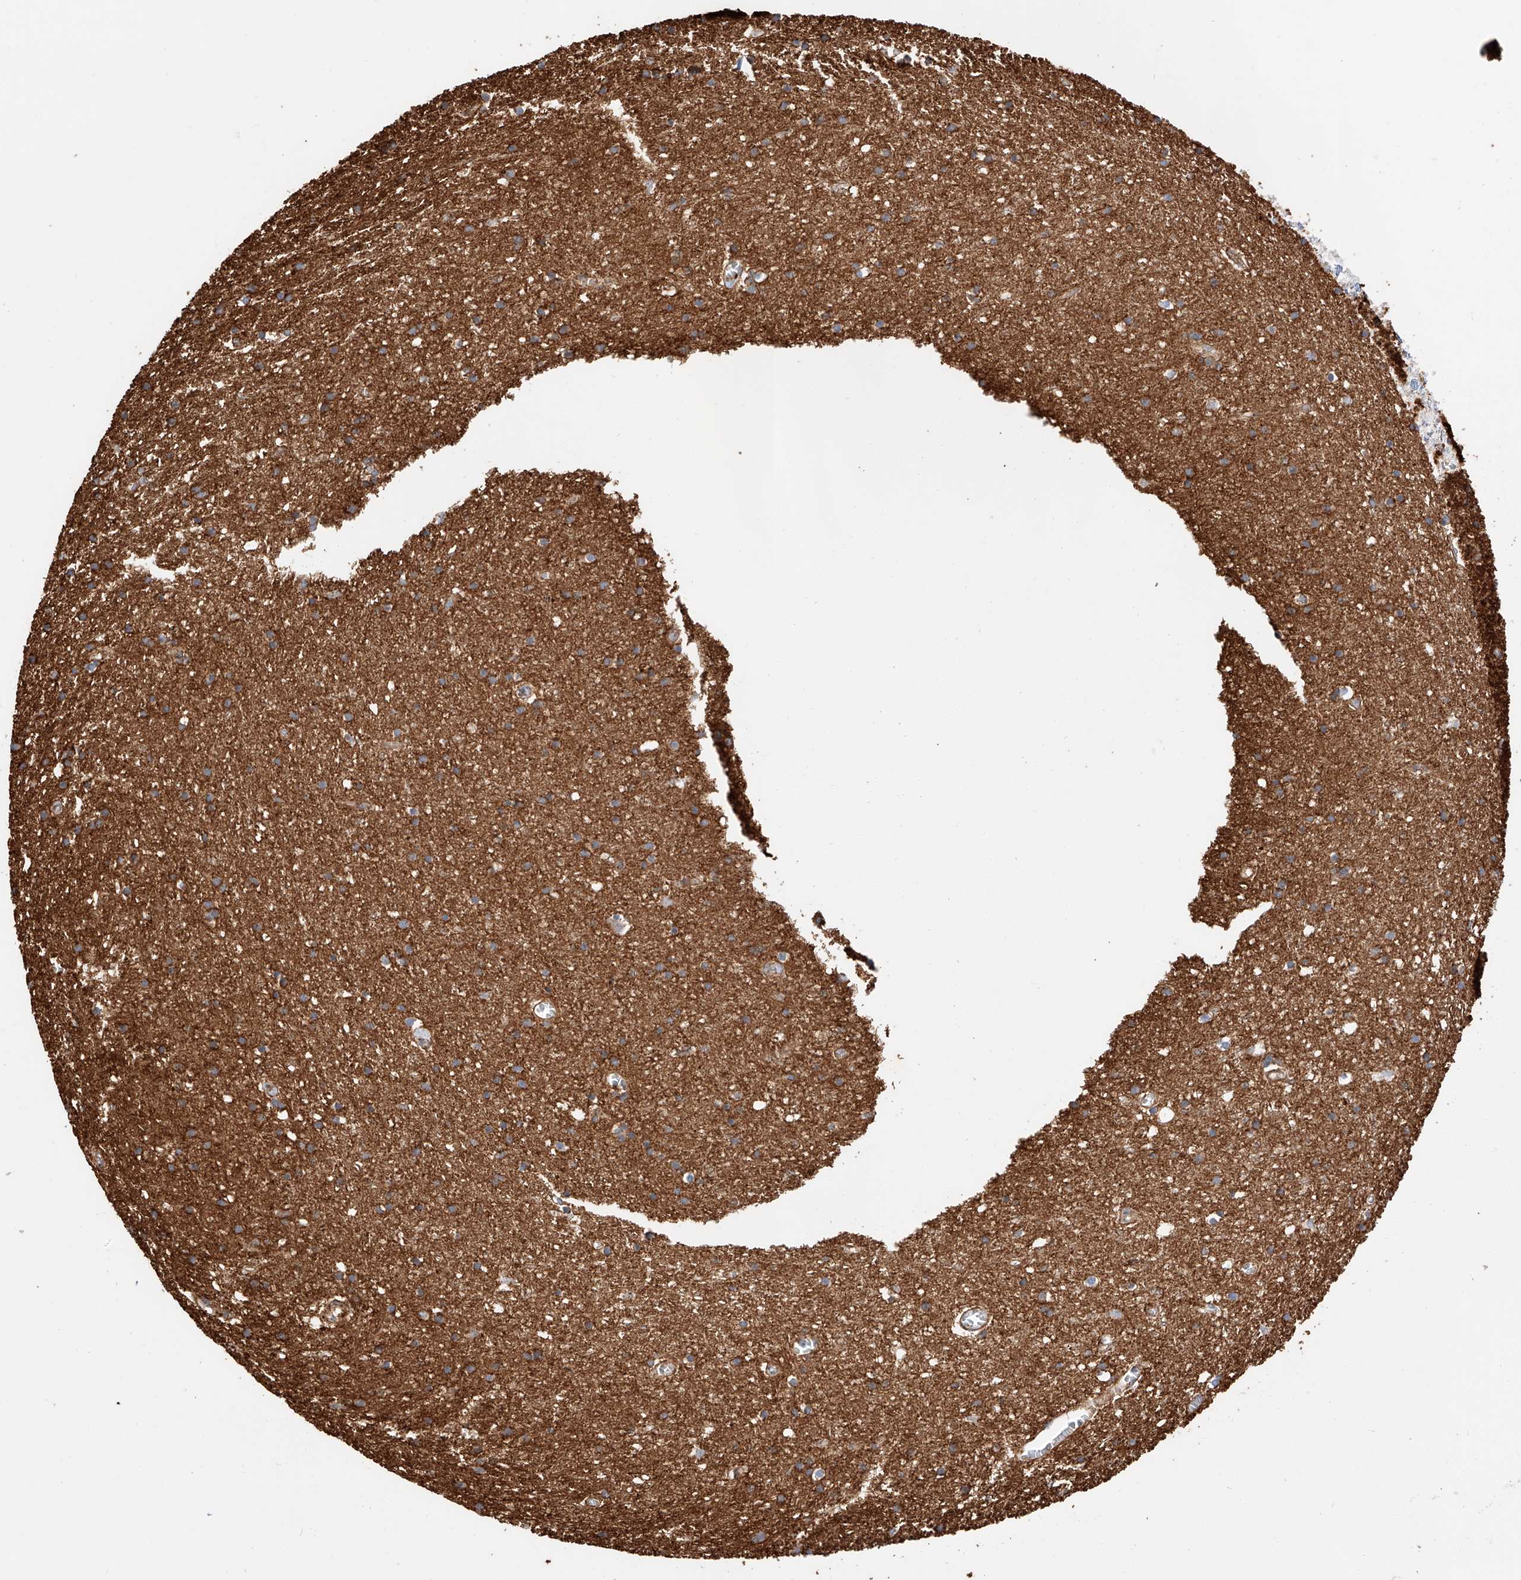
{"staining": {"intensity": "negative", "quantity": "none", "location": "none"}, "tissue": "cerebral cortex", "cell_type": "Endothelial cells", "image_type": "normal", "snomed": [{"axis": "morphology", "description": "Normal tissue, NOS"}, {"axis": "topography", "description": "Cerebral cortex"}], "caption": "An immunohistochemistry micrograph of normal cerebral cortex is shown. There is no staining in endothelial cells of cerebral cortex. (DAB (3,3'-diaminobenzidine) IHC, high magnification).", "gene": "ENSG00000259132", "patient": {"sex": "female", "age": 64}}